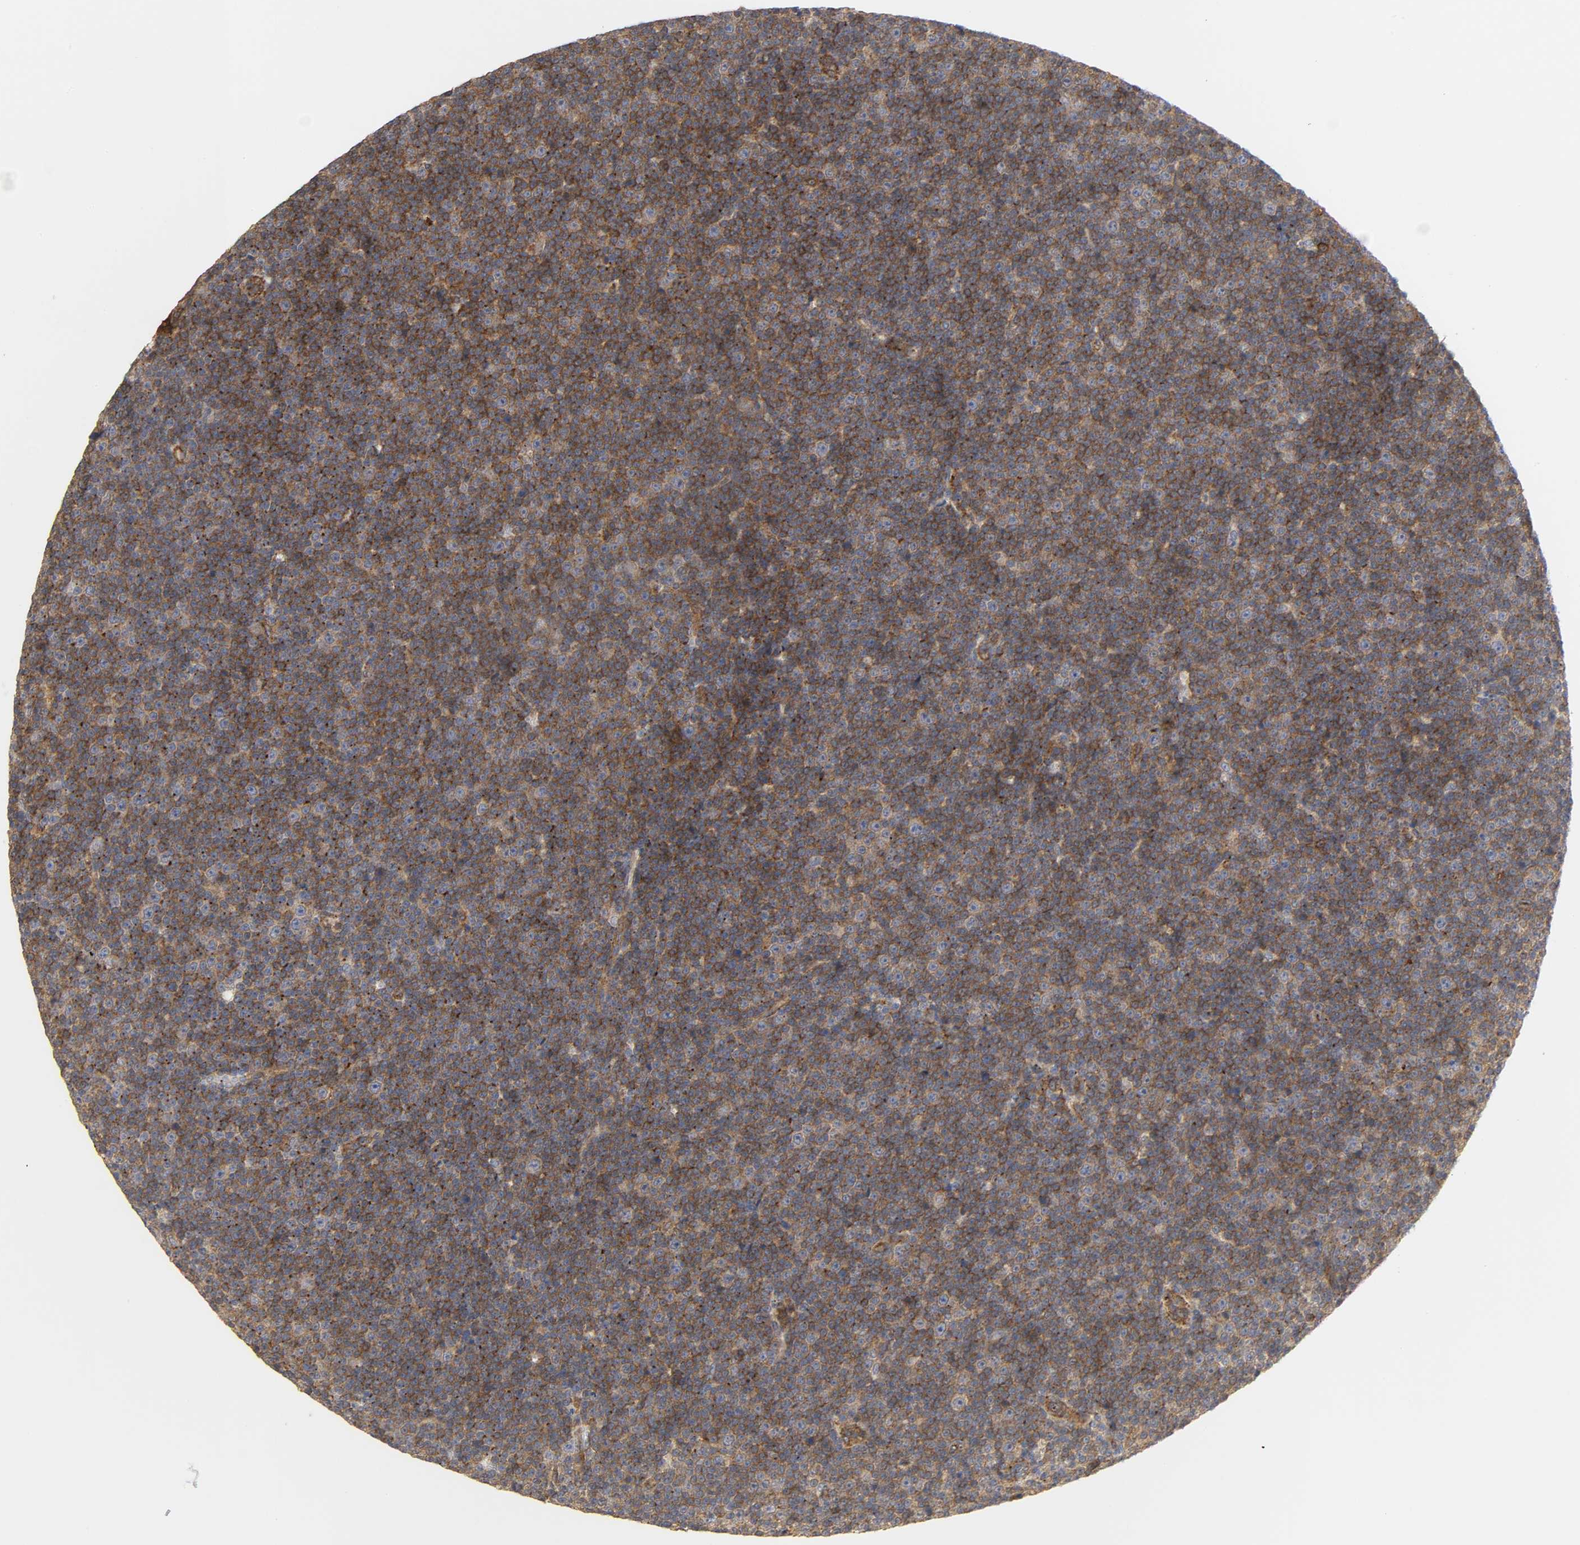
{"staining": {"intensity": "strong", "quantity": ">75%", "location": "cytoplasmic/membranous"}, "tissue": "lymphoma", "cell_type": "Tumor cells", "image_type": "cancer", "snomed": [{"axis": "morphology", "description": "Malignant lymphoma, non-Hodgkin's type, Low grade"}, {"axis": "topography", "description": "Lymph node"}], "caption": "DAB (3,3'-diaminobenzidine) immunohistochemical staining of lymphoma shows strong cytoplasmic/membranous protein staining in about >75% of tumor cells.", "gene": "SH3GLB1", "patient": {"sex": "female", "age": 67}}